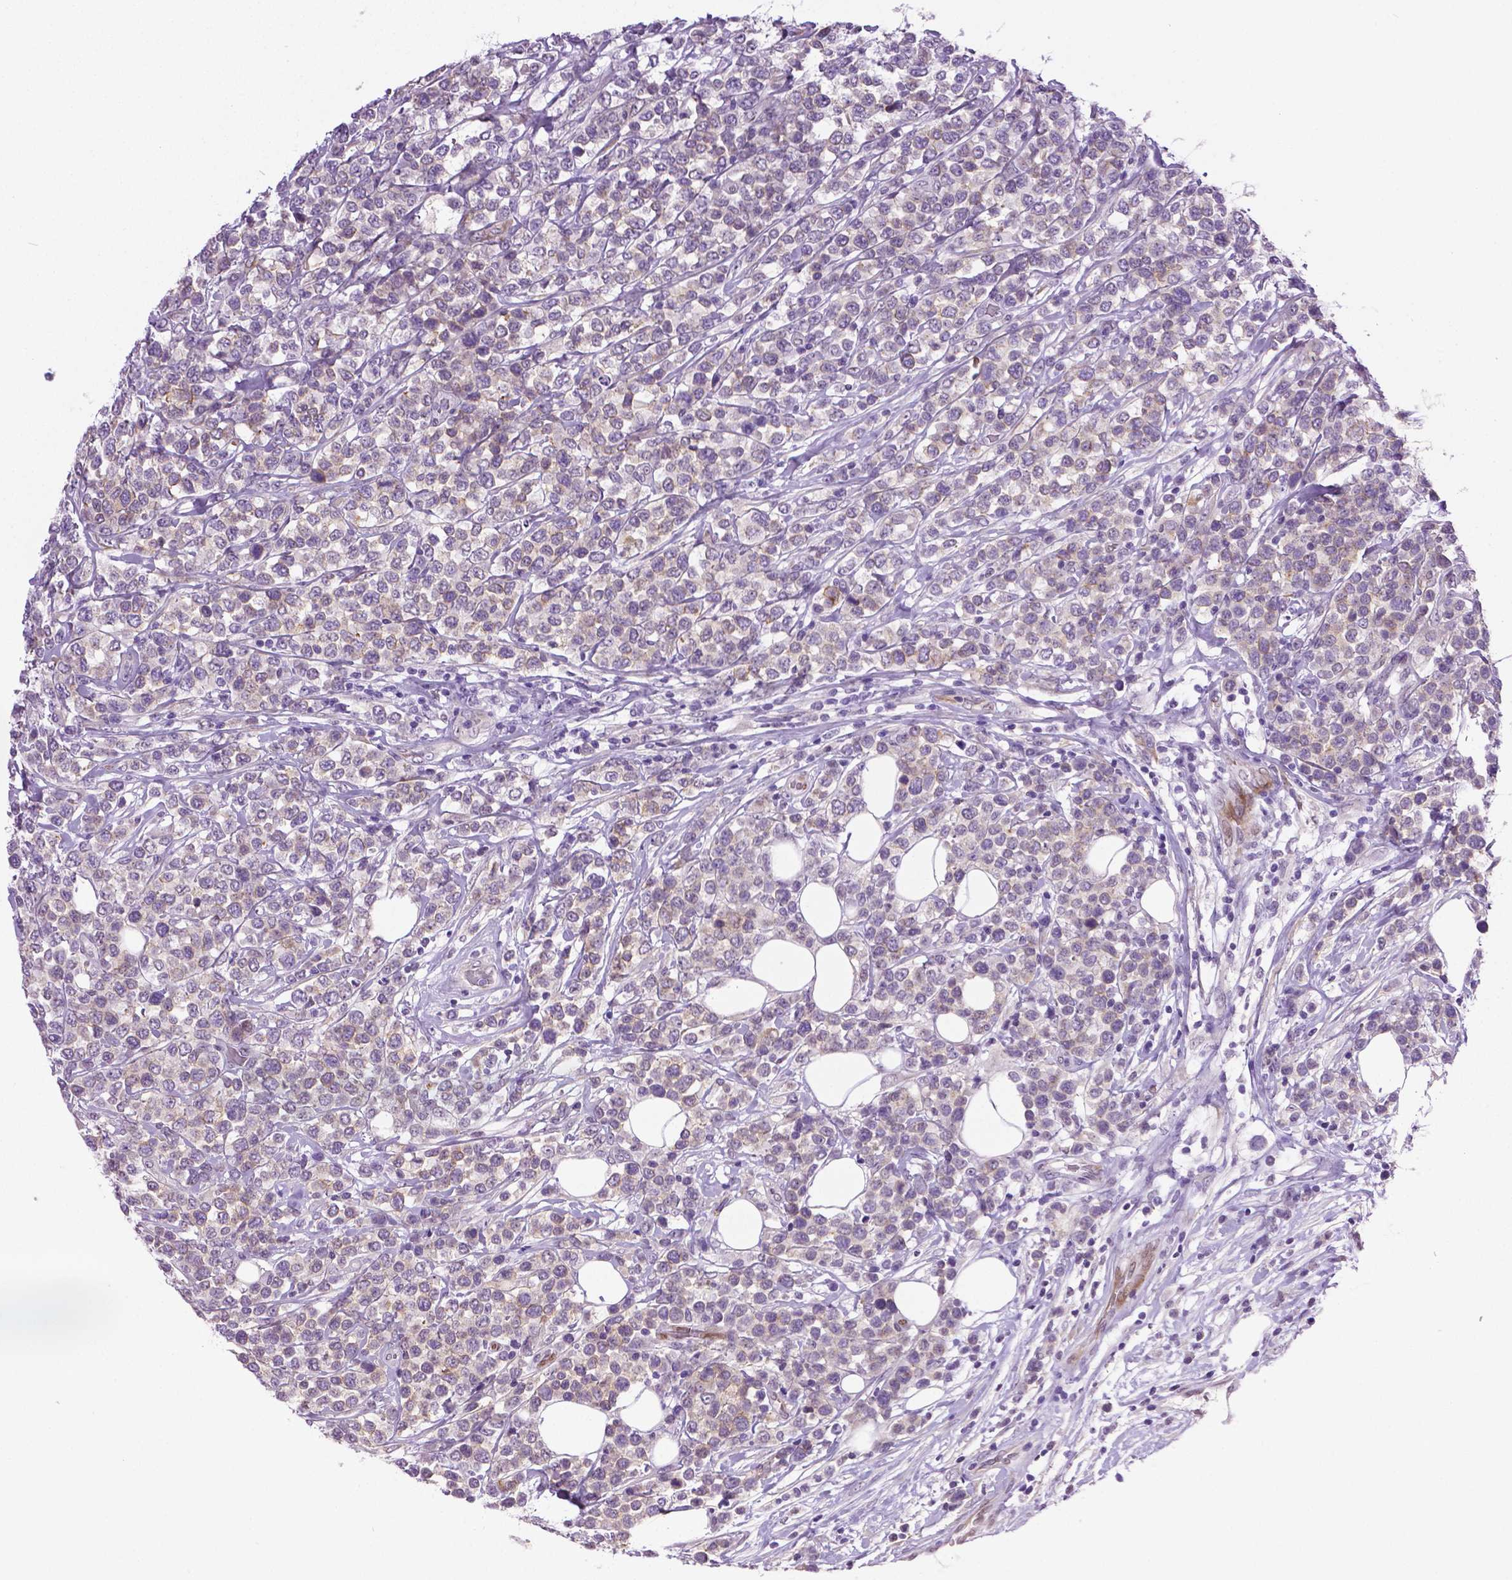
{"staining": {"intensity": "negative", "quantity": "none", "location": "none"}, "tissue": "lymphoma", "cell_type": "Tumor cells", "image_type": "cancer", "snomed": [{"axis": "morphology", "description": "Malignant lymphoma, non-Hodgkin's type, High grade"}, {"axis": "topography", "description": "Soft tissue"}], "caption": "A photomicrograph of high-grade malignant lymphoma, non-Hodgkin's type stained for a protein displays no brown staining in tumor cells.", "gene": "PTGER3", "patient": {"sex": "female", "age": 56}}